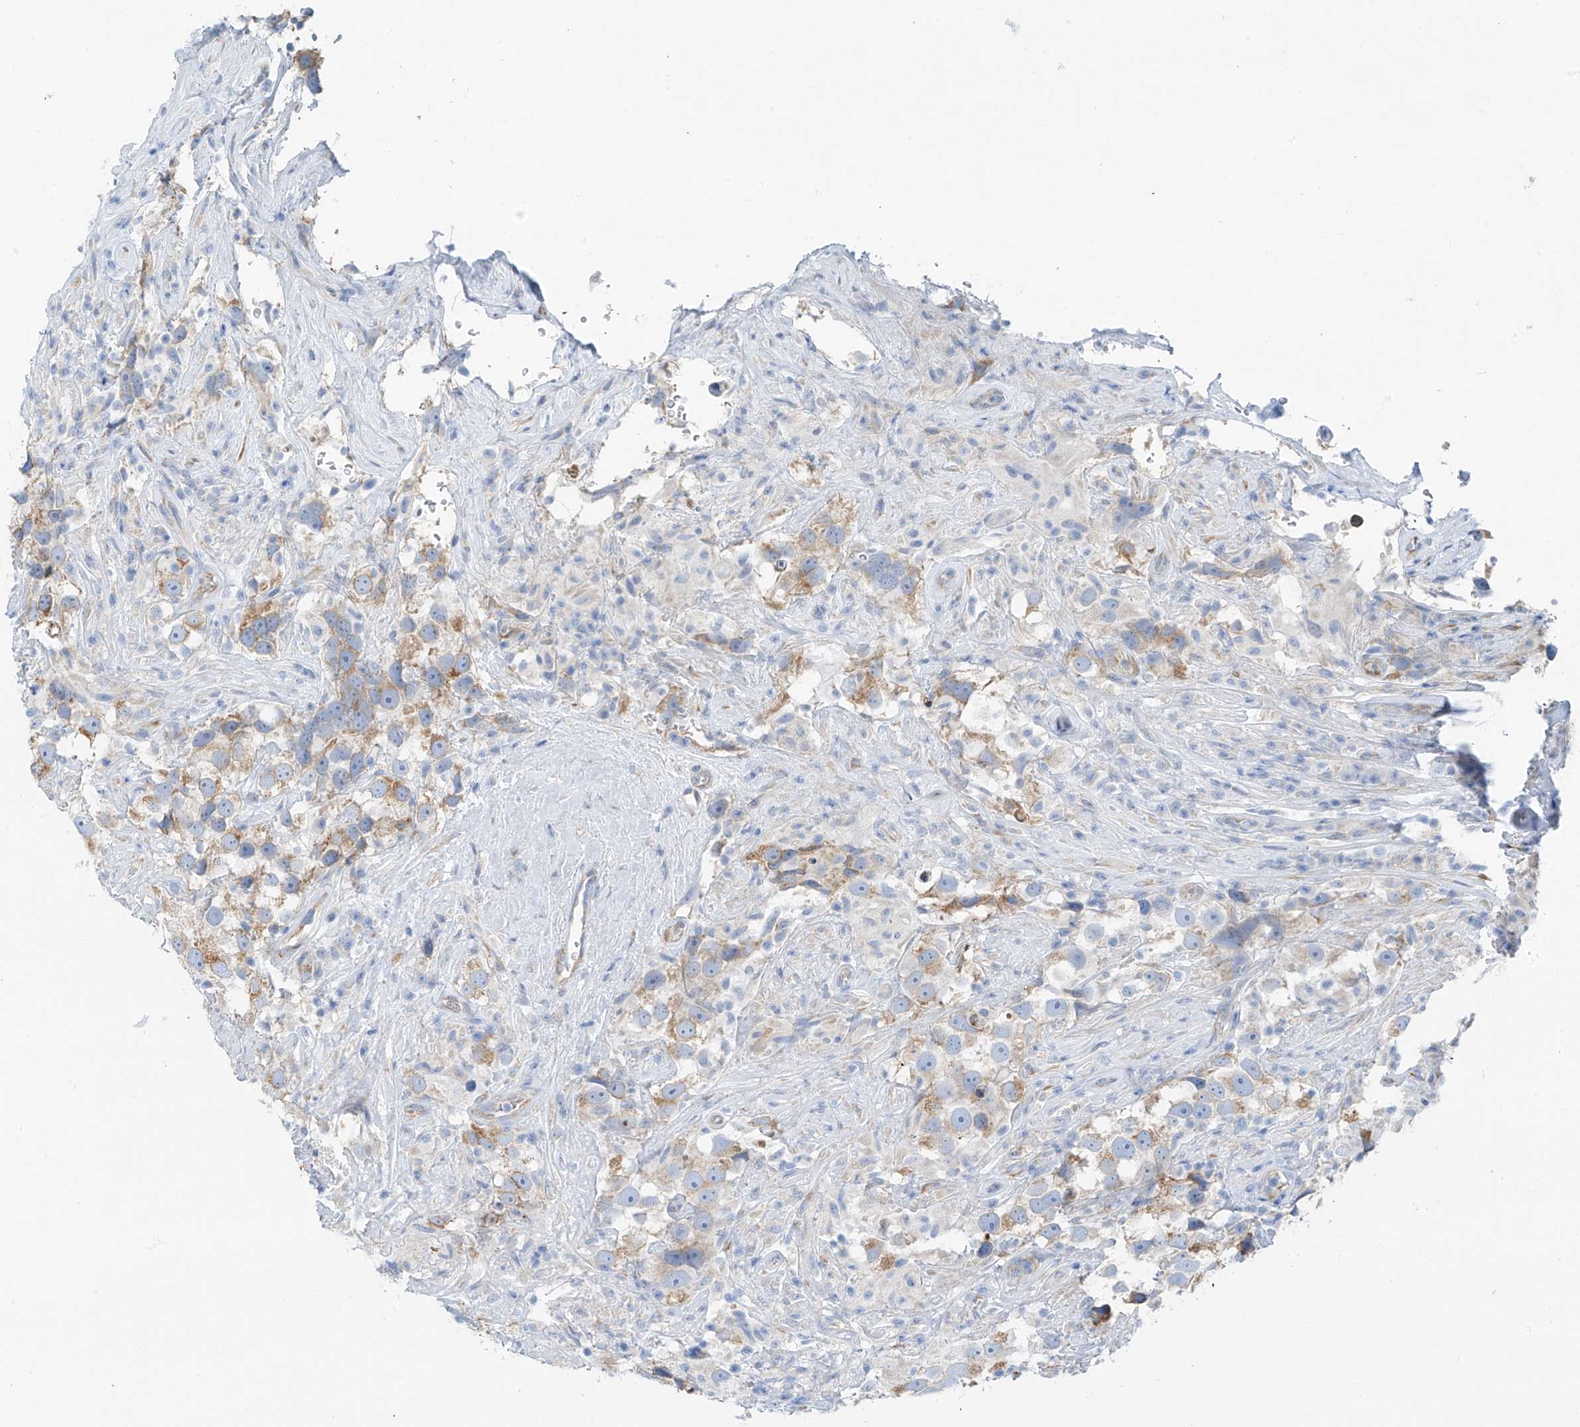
{"staining": {"intensity": "moderate", "quantity": "25%-75%", "location": "cytoplasmic/membranous"}, "tissue": "testis cancer", "cell_type": "Tumor cells", "image_type": "cancer", "snomed": [{"axis": "morphology", "description": "Seminoma, NOS"}, {"axis": "topography", "description": "Testis"}], "caption": "Seminoma (testis) stained with a brown dye demonstrates moderate cytoplasmic/membranous positive staining in about 25%-75% of tumor cells.", "gene": "RCN2", "patient": {"sex": "male", "age": 49}}